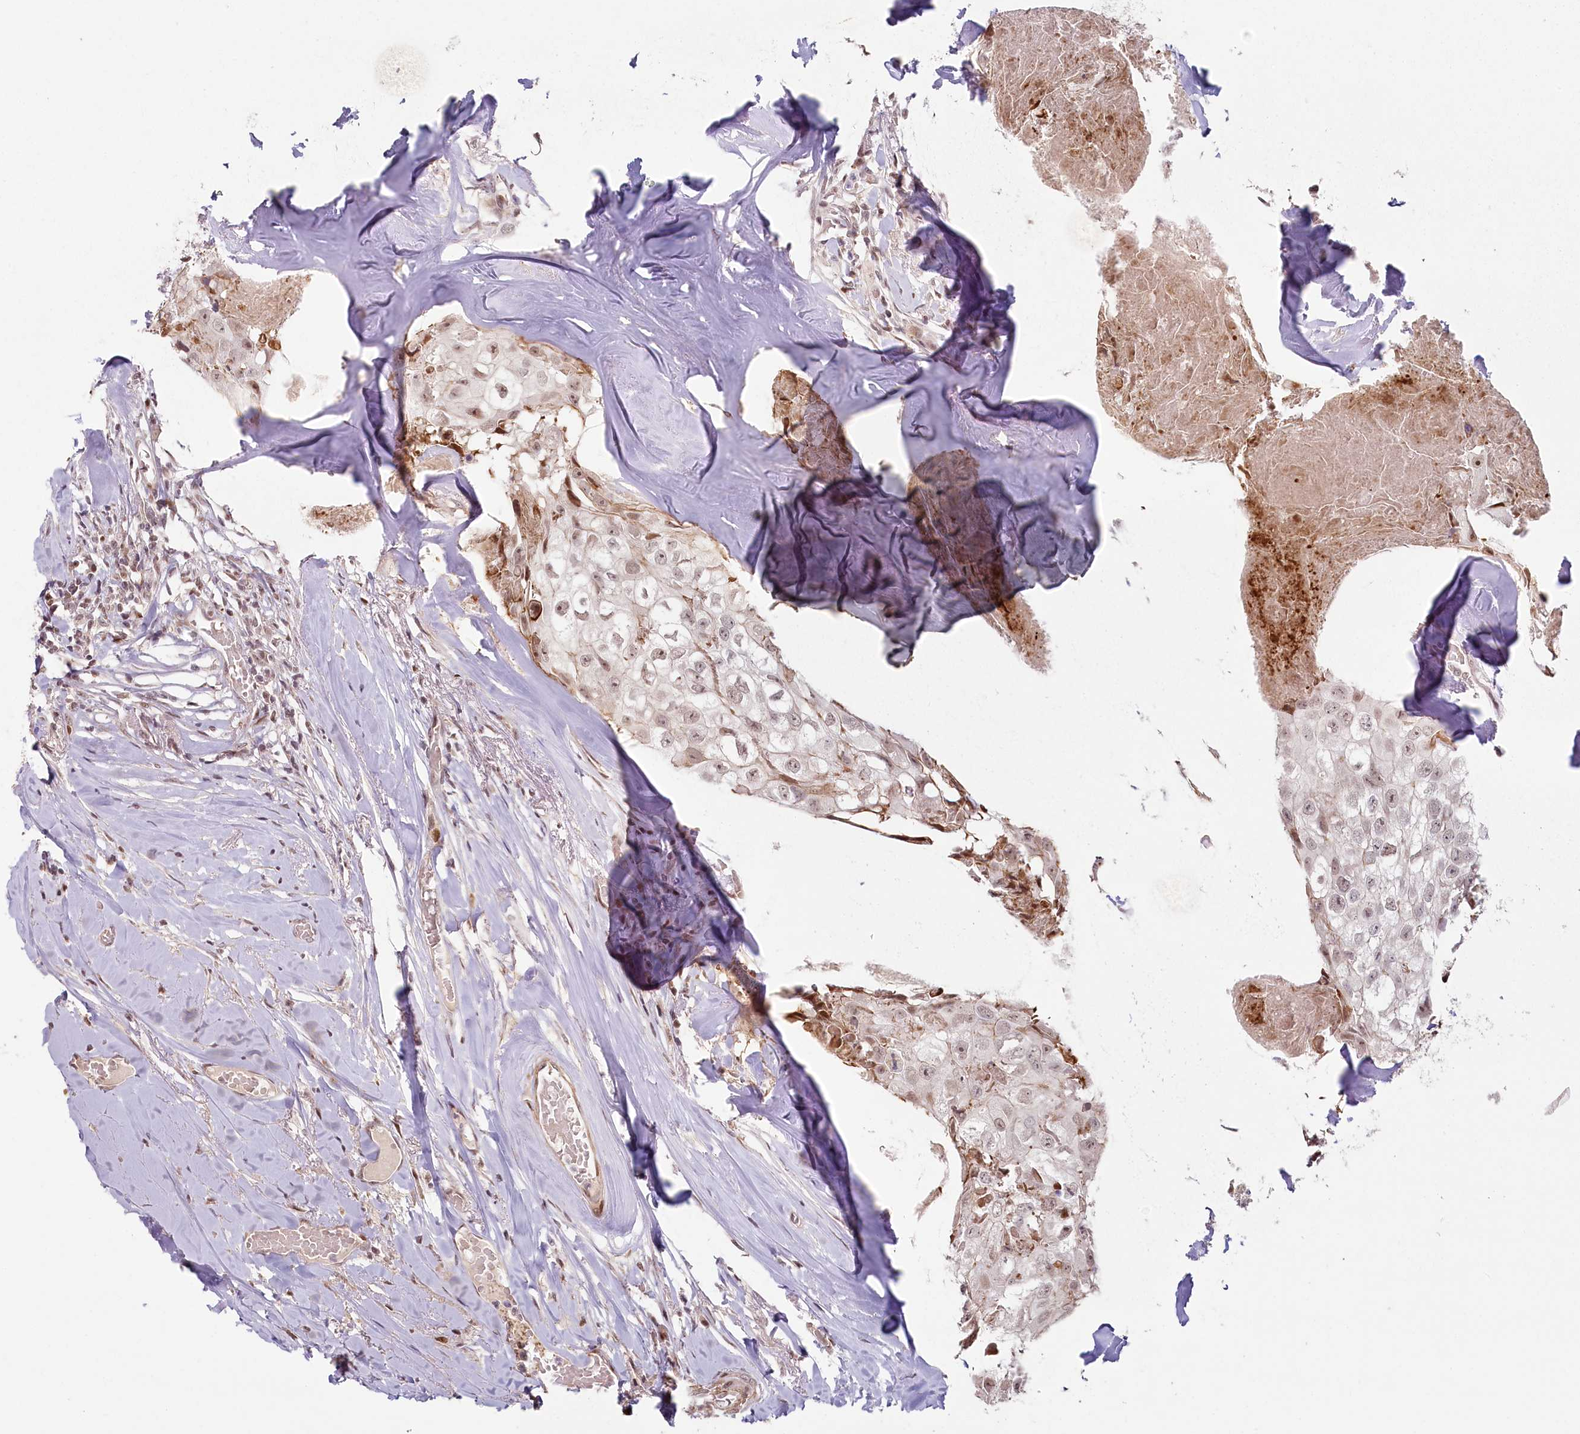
{"staining": {"intensity": "moderate", "quantity": "25%-75%", "location": "nuclear"}, "tissue": "head and neck cancer", "cell_type": "Tumor cells", "image_type": "cancer", "snomed": [{"axis": "morphology", "description": "Adenocarcinoma, NOS"}, {"axis": "morphology", "description": "Adenocarcinoma, metastatic, NOS"}, {"axis": "topography", "description": "Head-Neck"}], "caption": "Protein staining of head and neck cancer tissue reveals moderate nuclear expression in approximately 25%-75% of tumor cells.", "gene": "FAM204A", "patient": {"sex": "male", "age": 75}}